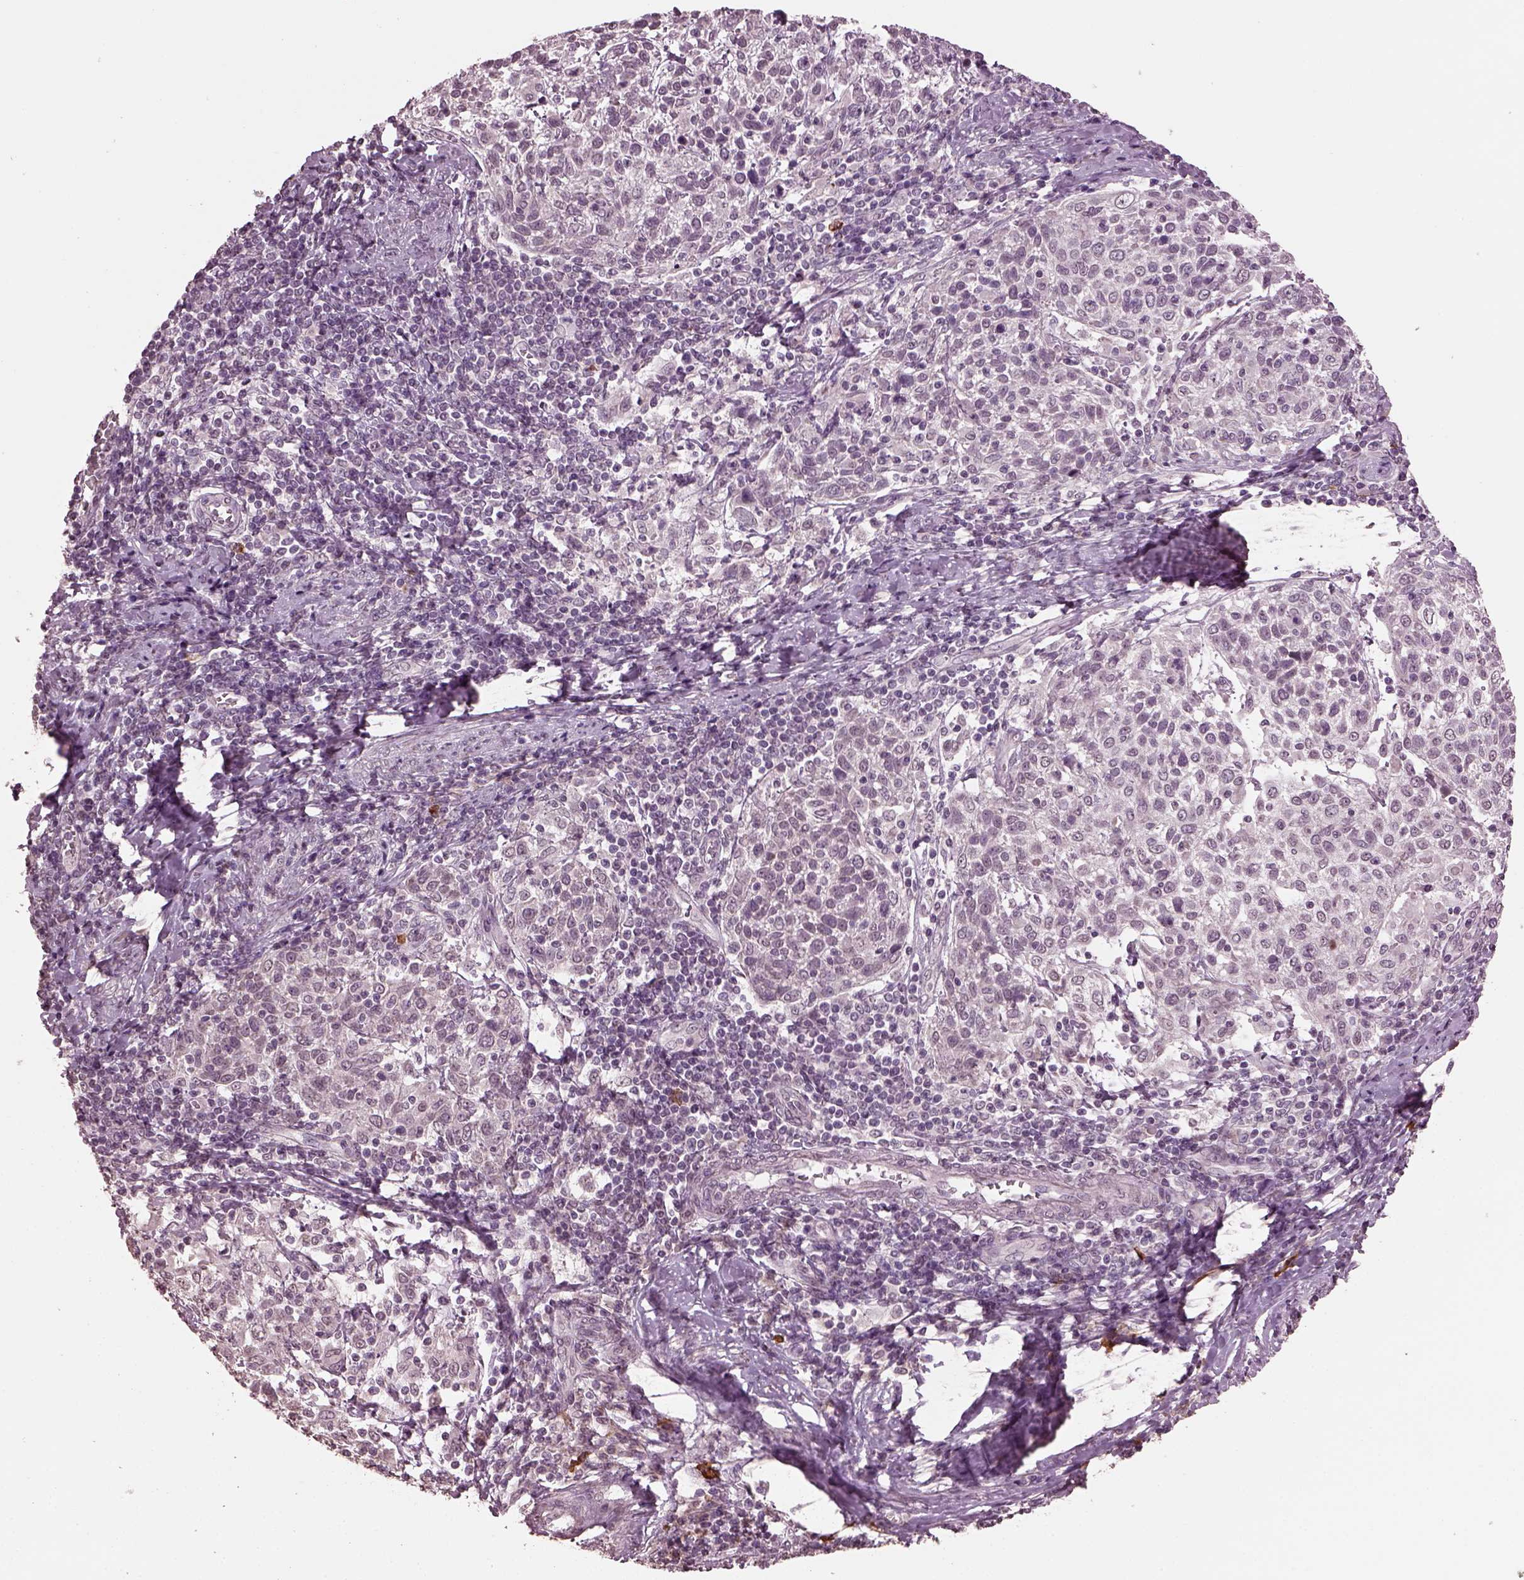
{"staining": {"intensity": "negative", "quantity": "none", "location": "none"}, "tissue": "cervical cancer", "cell_type": "Tumor cells", "image_type": "cancer", "snomed": [{"axis": "morphology", "description": "Squamous cell carcinoma, NOS"}, {"axis": "topography", "description": "Cervix"}], "caption": "The photomicrograph exhibits no staining of tumor cells in cervical cancer (squamous cell carcinoma).", "gene": "IL18RAP", "patient": {"sex": "female", "age": 61}}